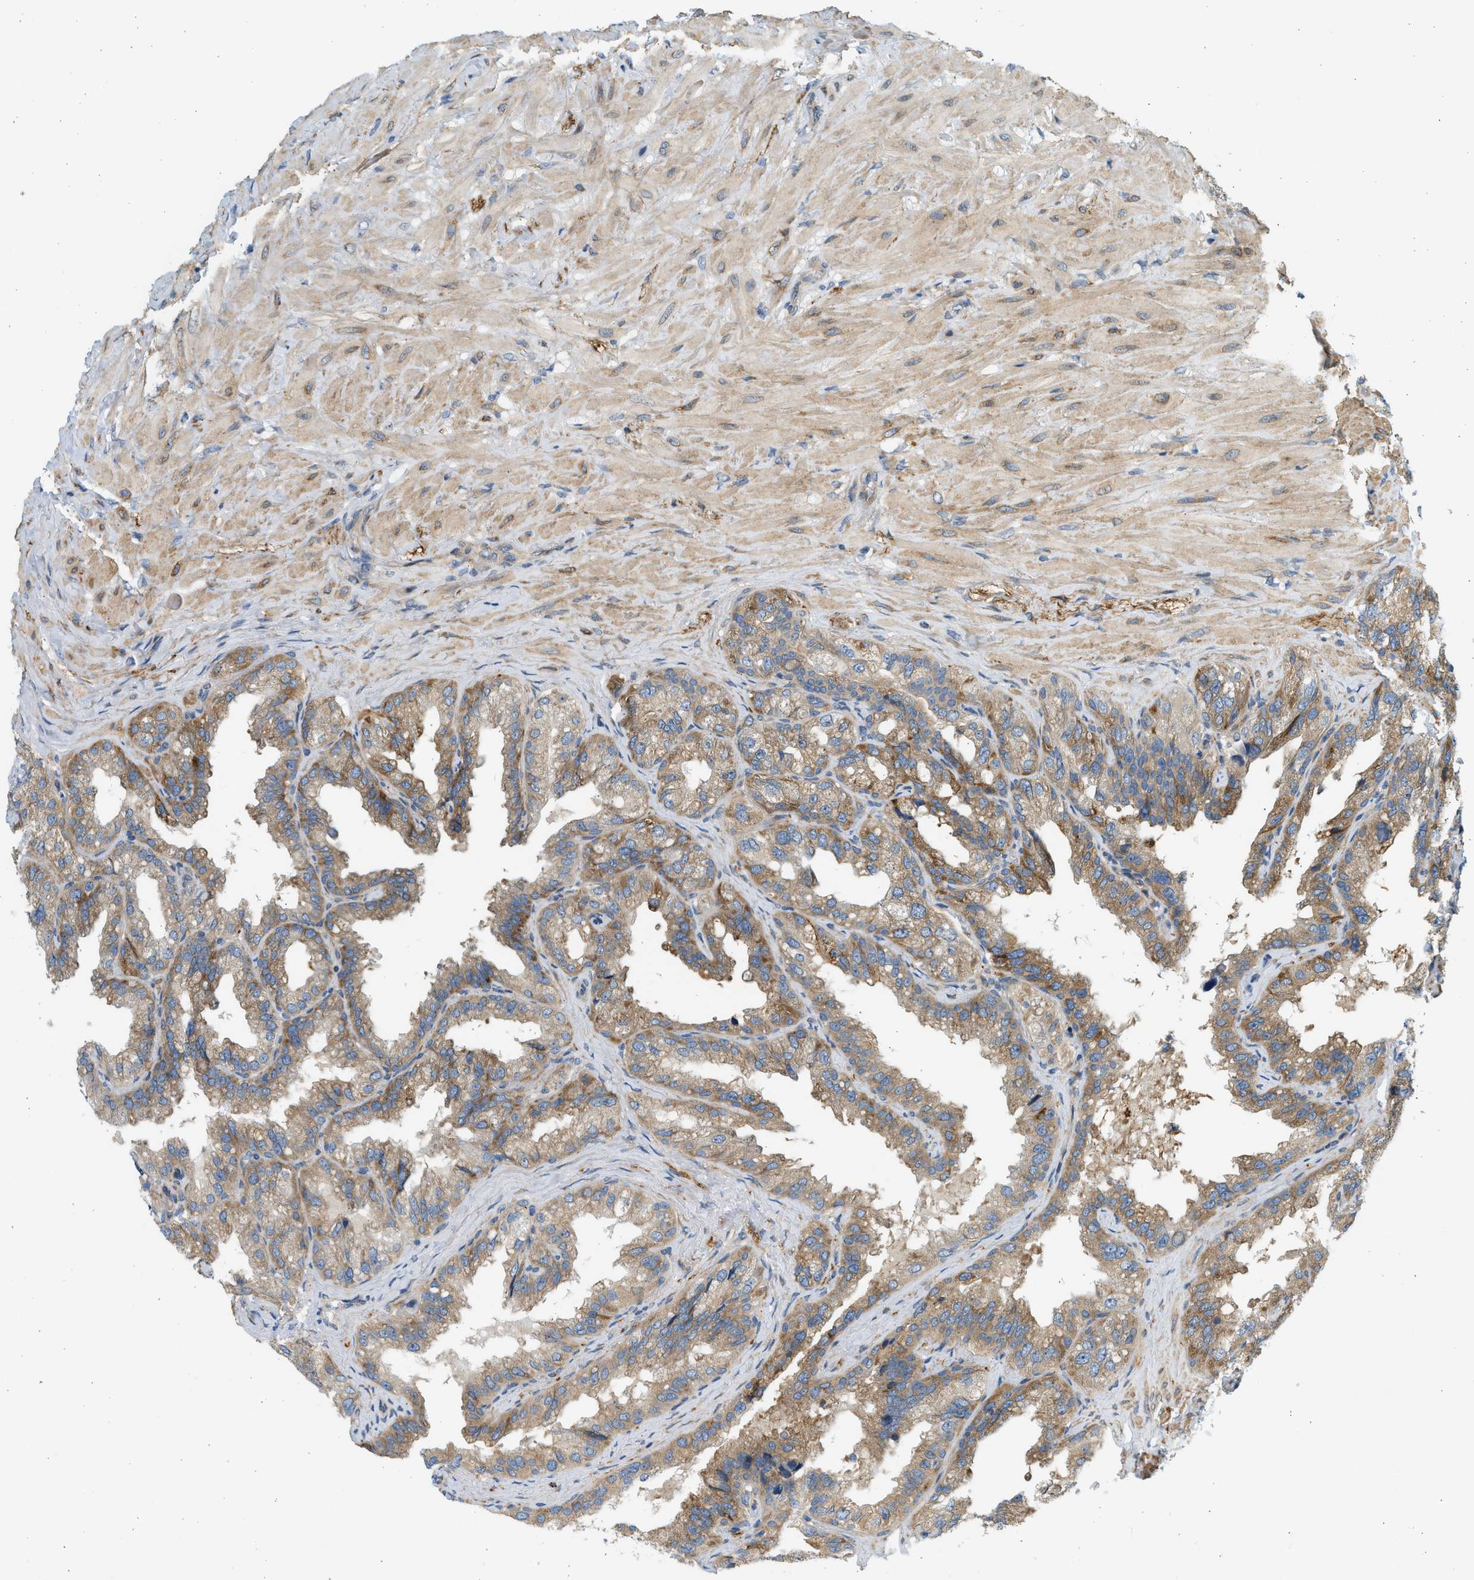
{"staining": {"intensity": "moderate", "quantity": ">75%", "location": "cytoplasmic/membranous"}, "tissue": "seminal vesicle", "cell_type": "Glandular cells", "image_type": "normal", "snomed": [{"axis": "morphology", "description": "Normal tissue, NOS"}, {"axis": "topography", "description": "Seminal veicle"}], "caption": "Immunohistochemical staining of normal human seminal vesicle shows medium levels of moderate cytoplasmic/membranous positivity in about >75% of glandular cells. (IHC, brightfield microscopy, high magnification).", "gene": "KDELR2", "patient": {"sex": "male", "age": 68}}